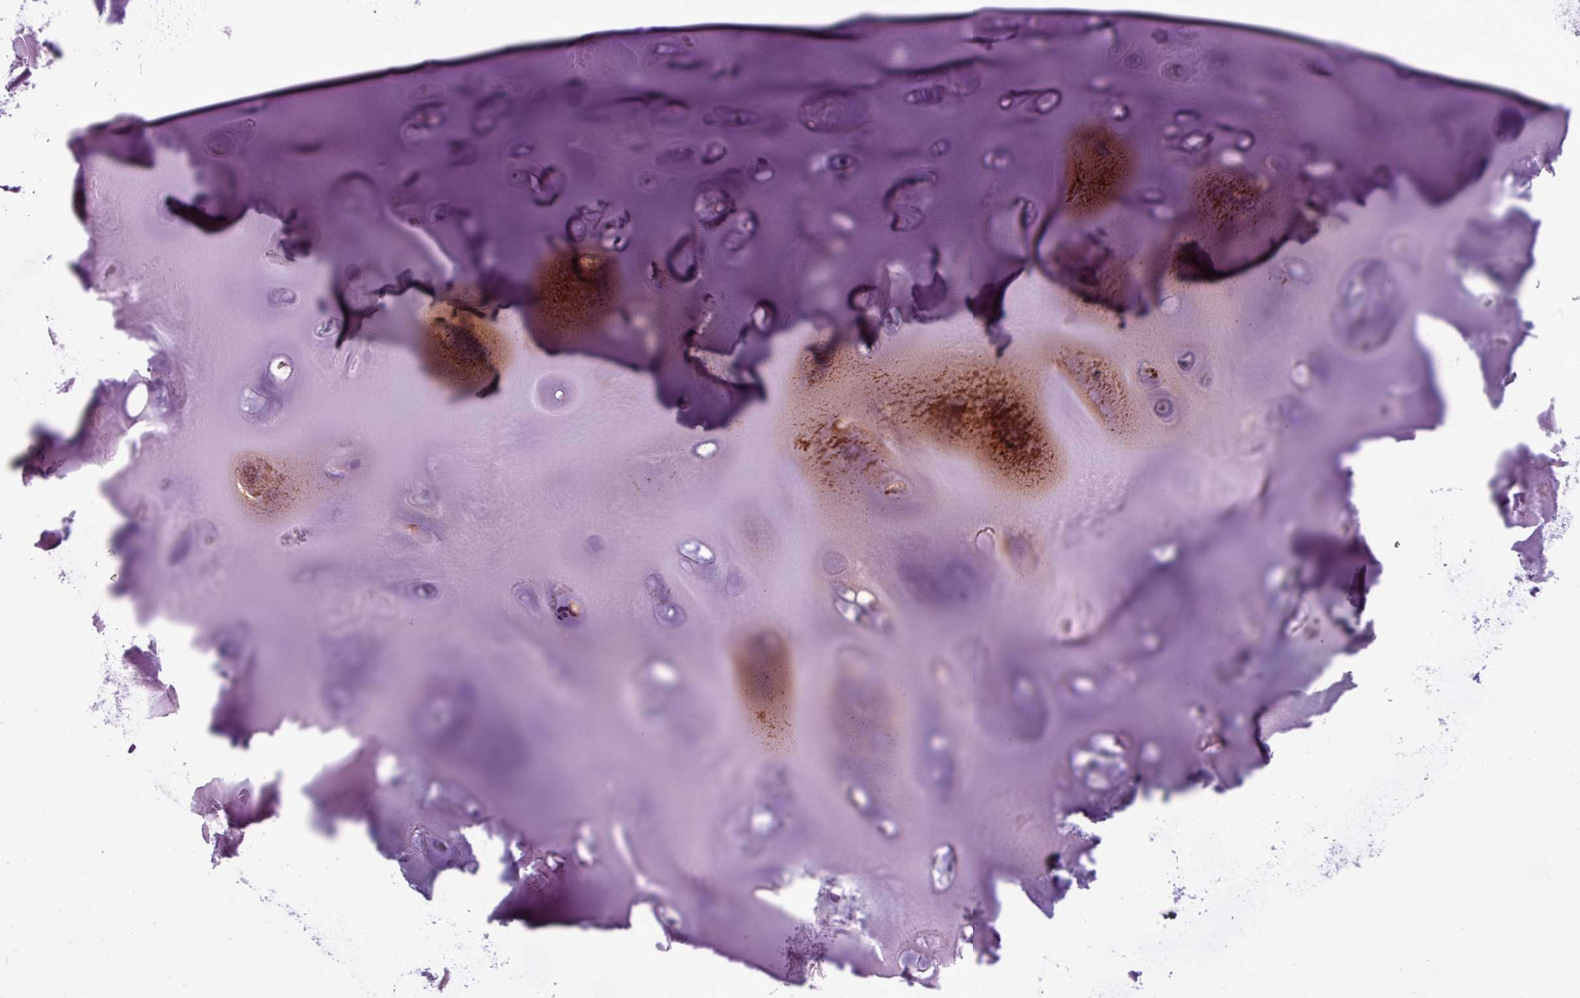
{"staining": {"intensity": "negative", "quantity": "none", "location": "none"}, "tissue": "adipose tissue", "cell_type": "Adipocytes", "image_type": "normal", "snomed": [{"axis": "morphology", "description": "Normal tissue, NOS"}, {"axis": "topography", "description": "Cartilage tissue"}], "caption": "Protein analysis of benign adipose tissue reveals no significant staining in adipocytes.", "gene": "ATP10A", "patient": {"sex": "male", "age": 80}}